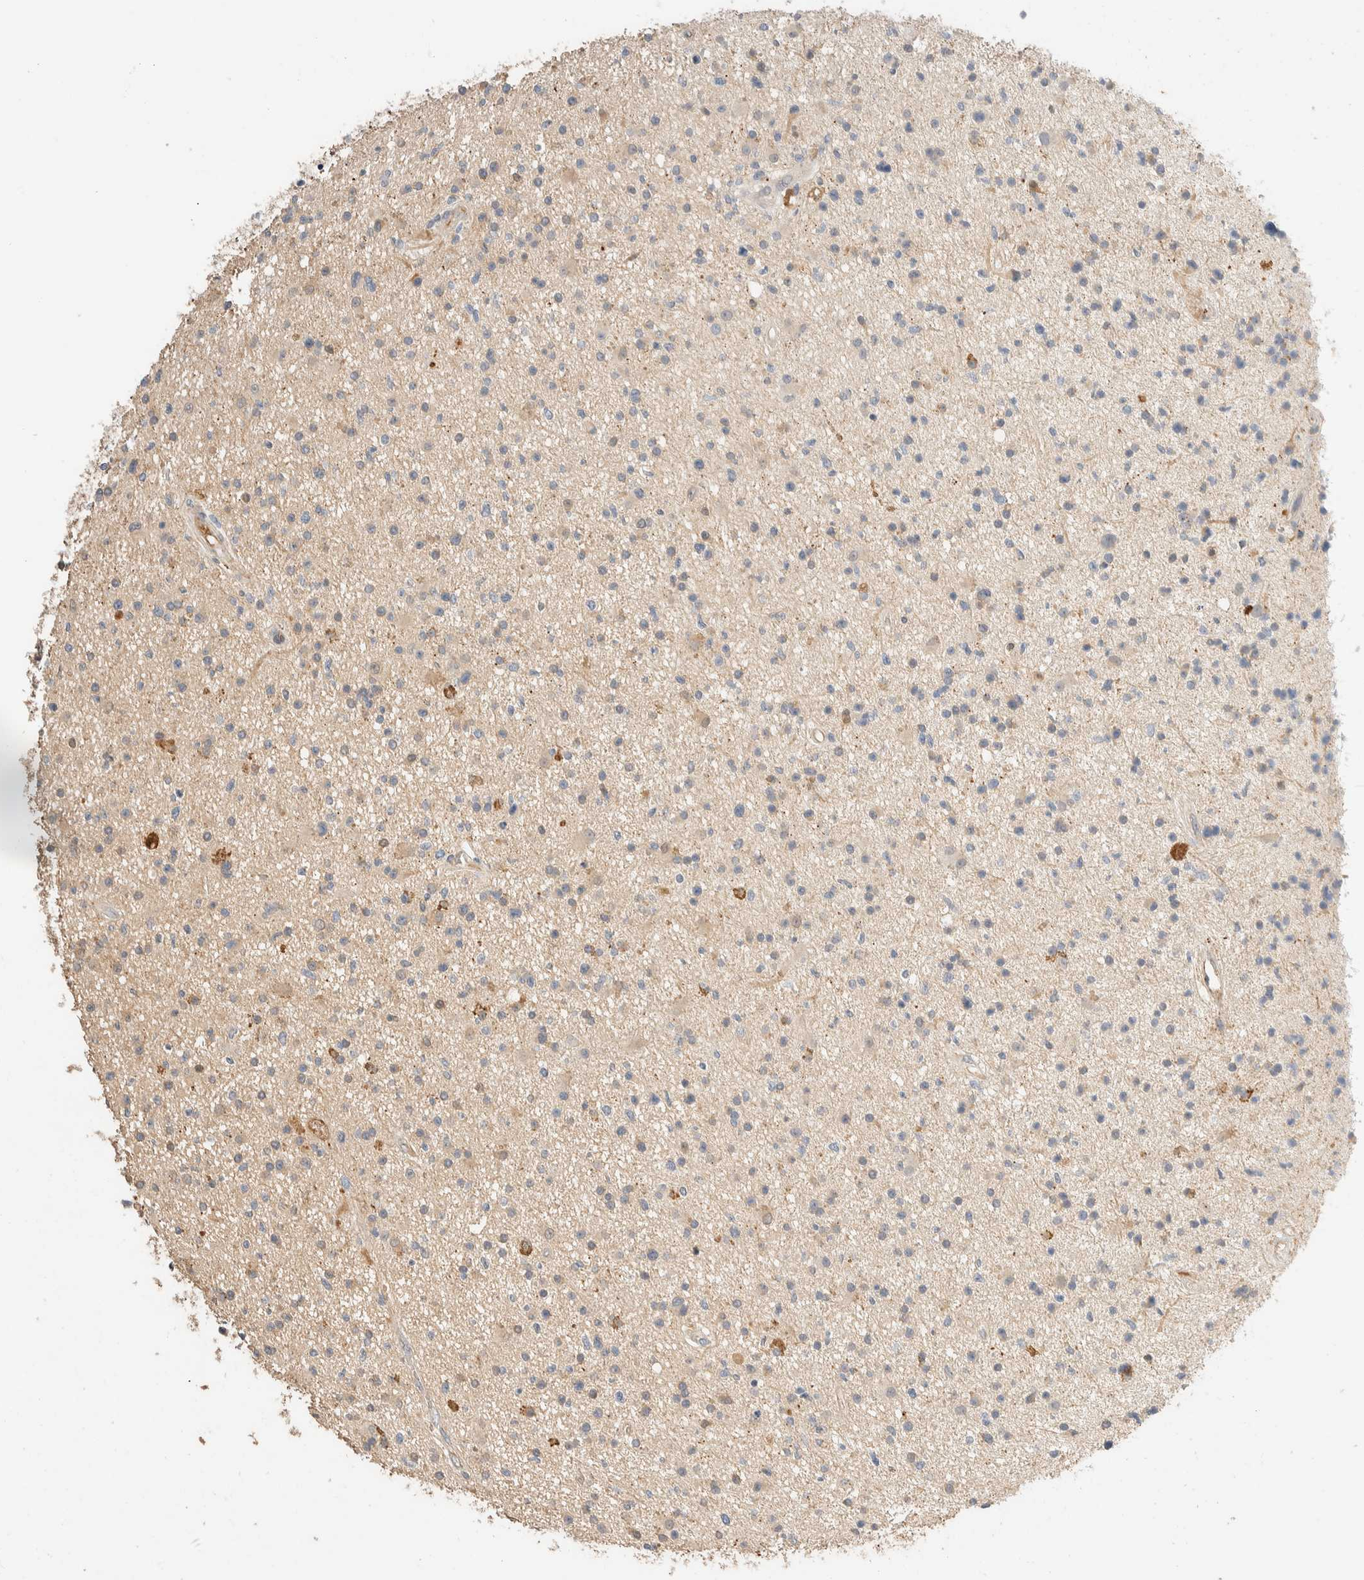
{"staining": {"intensity": "weak", "quantity": "<25%", "location": "cytoplasmic/membranous"}, "tissue": "glioma", "cell_type": "Tumor cells", "image_type": "cancer", "snomed": [{"axis": "morphology", "description": "Glioma, malignant, High grade"}, {"axis": "topography", "description": "Brain"}], "caption": "Tumor cells are negative for protein expression in human glioma.", "gene": "SETD4", "patient": {"sex": "male", "age": 33}}